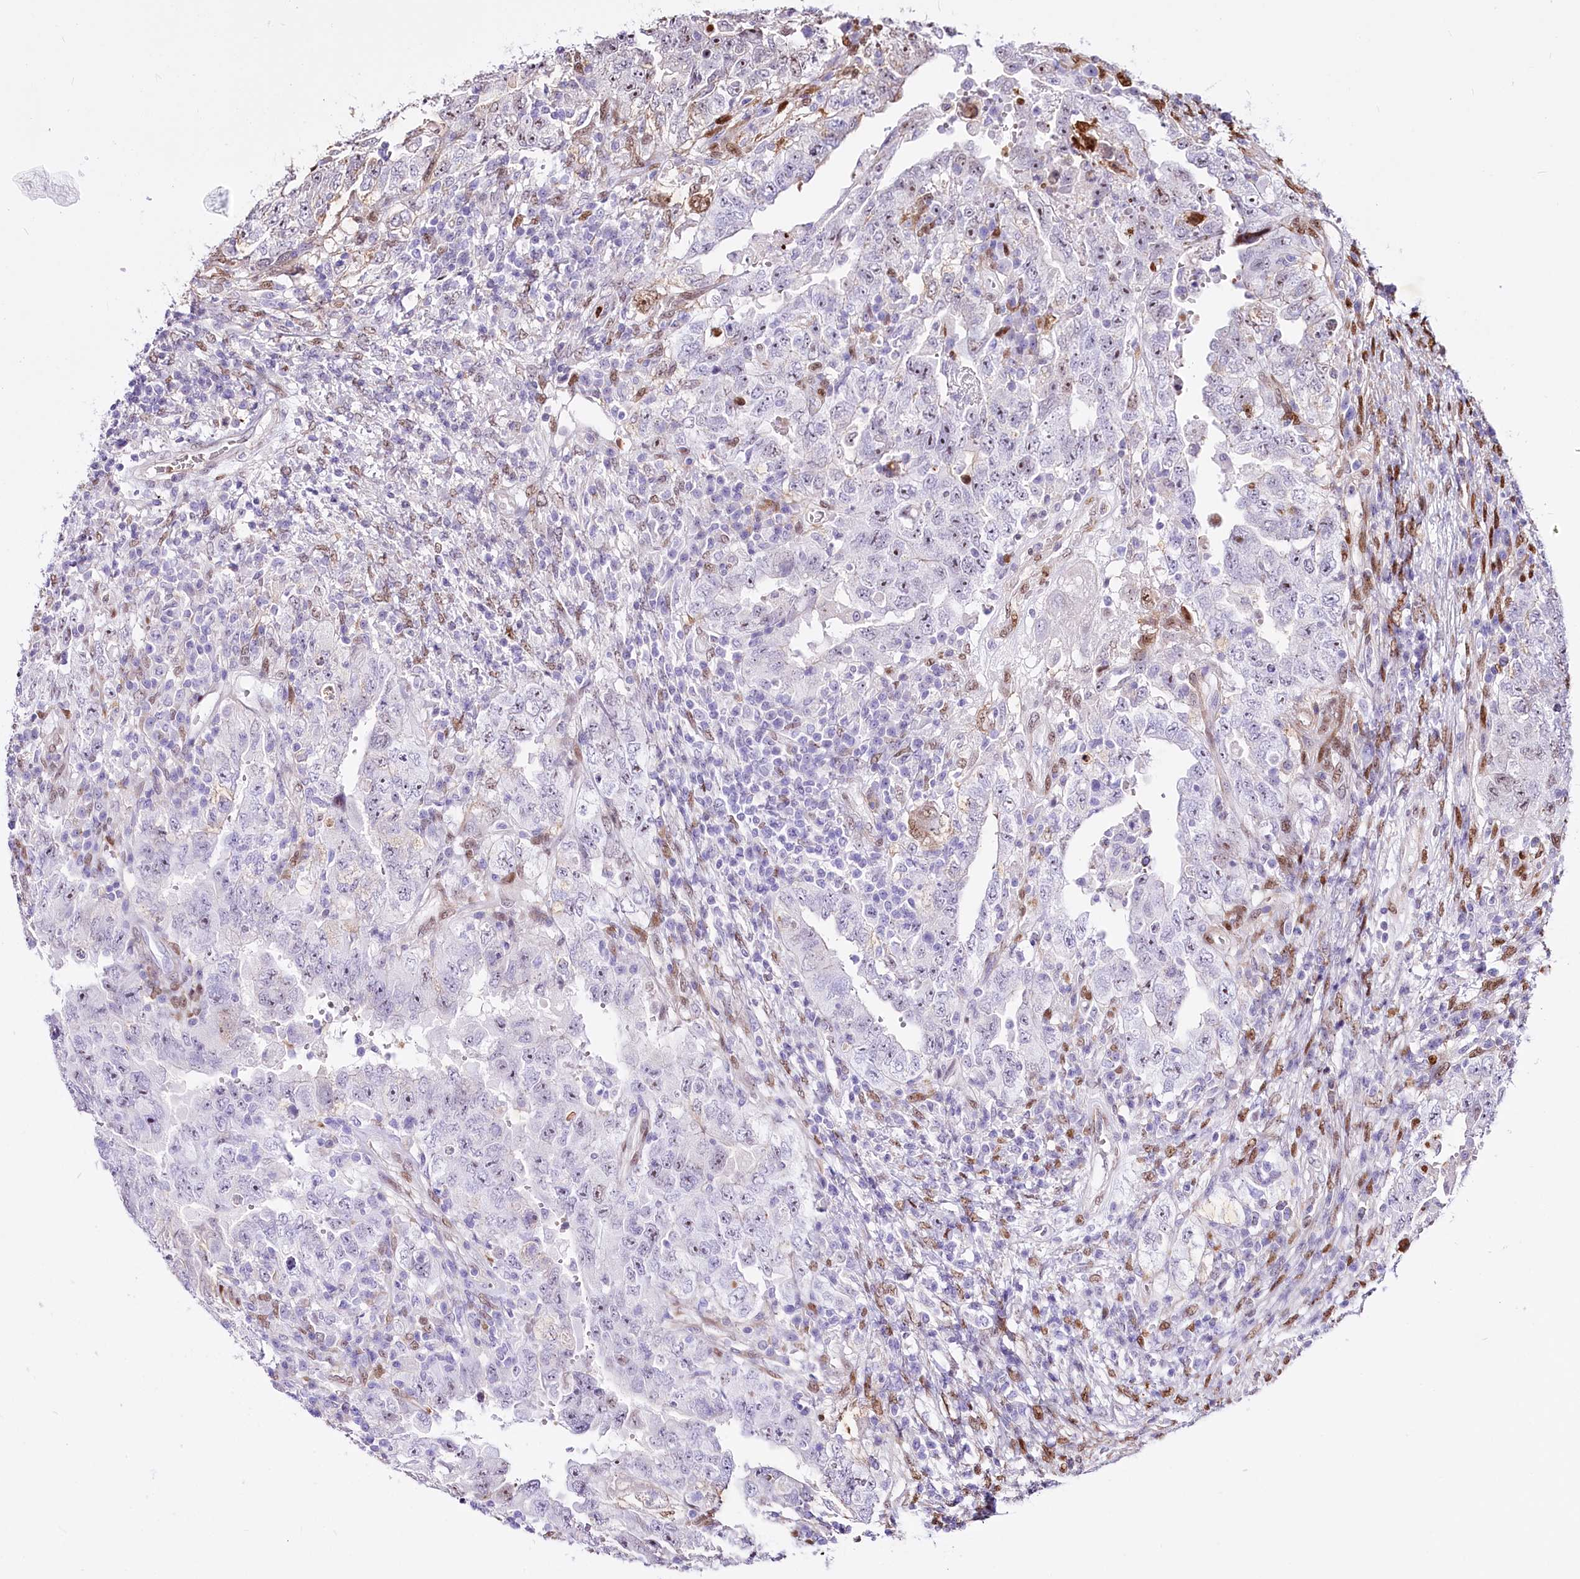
{"staining": {"intensity": "moderate", "quantity": "<25%", "location": "nuclear"}, "tissue": "testis cancer", "cell_type": "Tumor cells", "image_type": "cancer", "snomed": [{"axis": "morphology", "description": "Carcinoma, Embryonal, NOS"}, {"axis": "topography", "description": "Testis"}], "caption": "About <25% of tumor cells in human embryonal carcinoma (testis) display moderate nuclear protein staining as visualized by brown immunohistochemical staining.", "gene": "PTMS", "patient": {"sex": "male", "age": 26}}